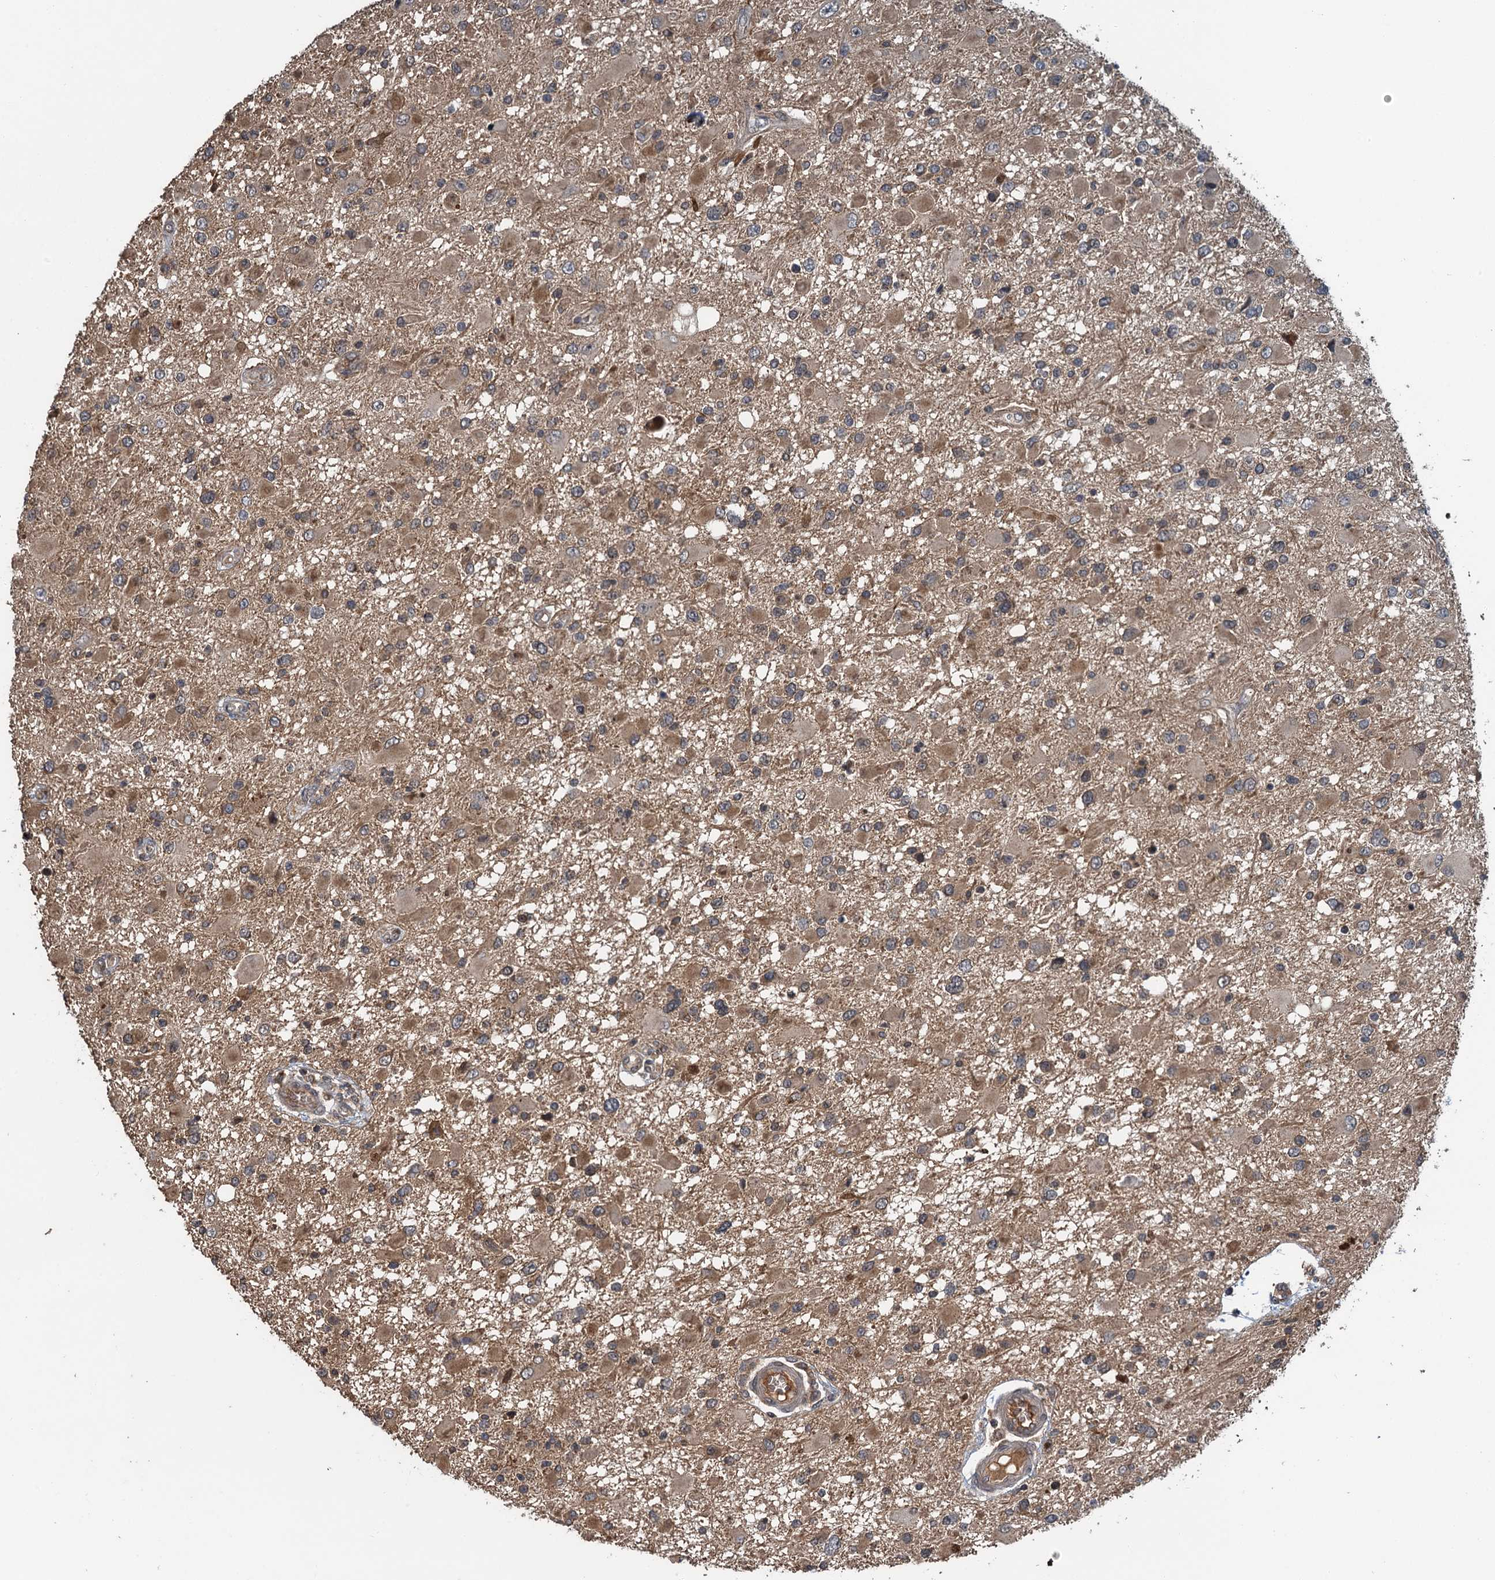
{"staining": {"intensity": "moderate", "quantity": ">75%", "location": "cytoplasmic/membranous"}, "tissue": "glioma", "cell_type": "Tumor cells", "image_type": "cancer", "snomed": [{"axis": "morphology", "description": "Glioma, malignant, High grade"}, {"axis": "topography", "description": "Brain"}], "caption": "Immunohistochemical staining of malignant glioma (high-grade) reveals moderate cytoplasmic/membranous protein staining in approximately >75% of tumor cells.", "gene": "SNX32", "patient": {"sex": "male", "age": 53}}